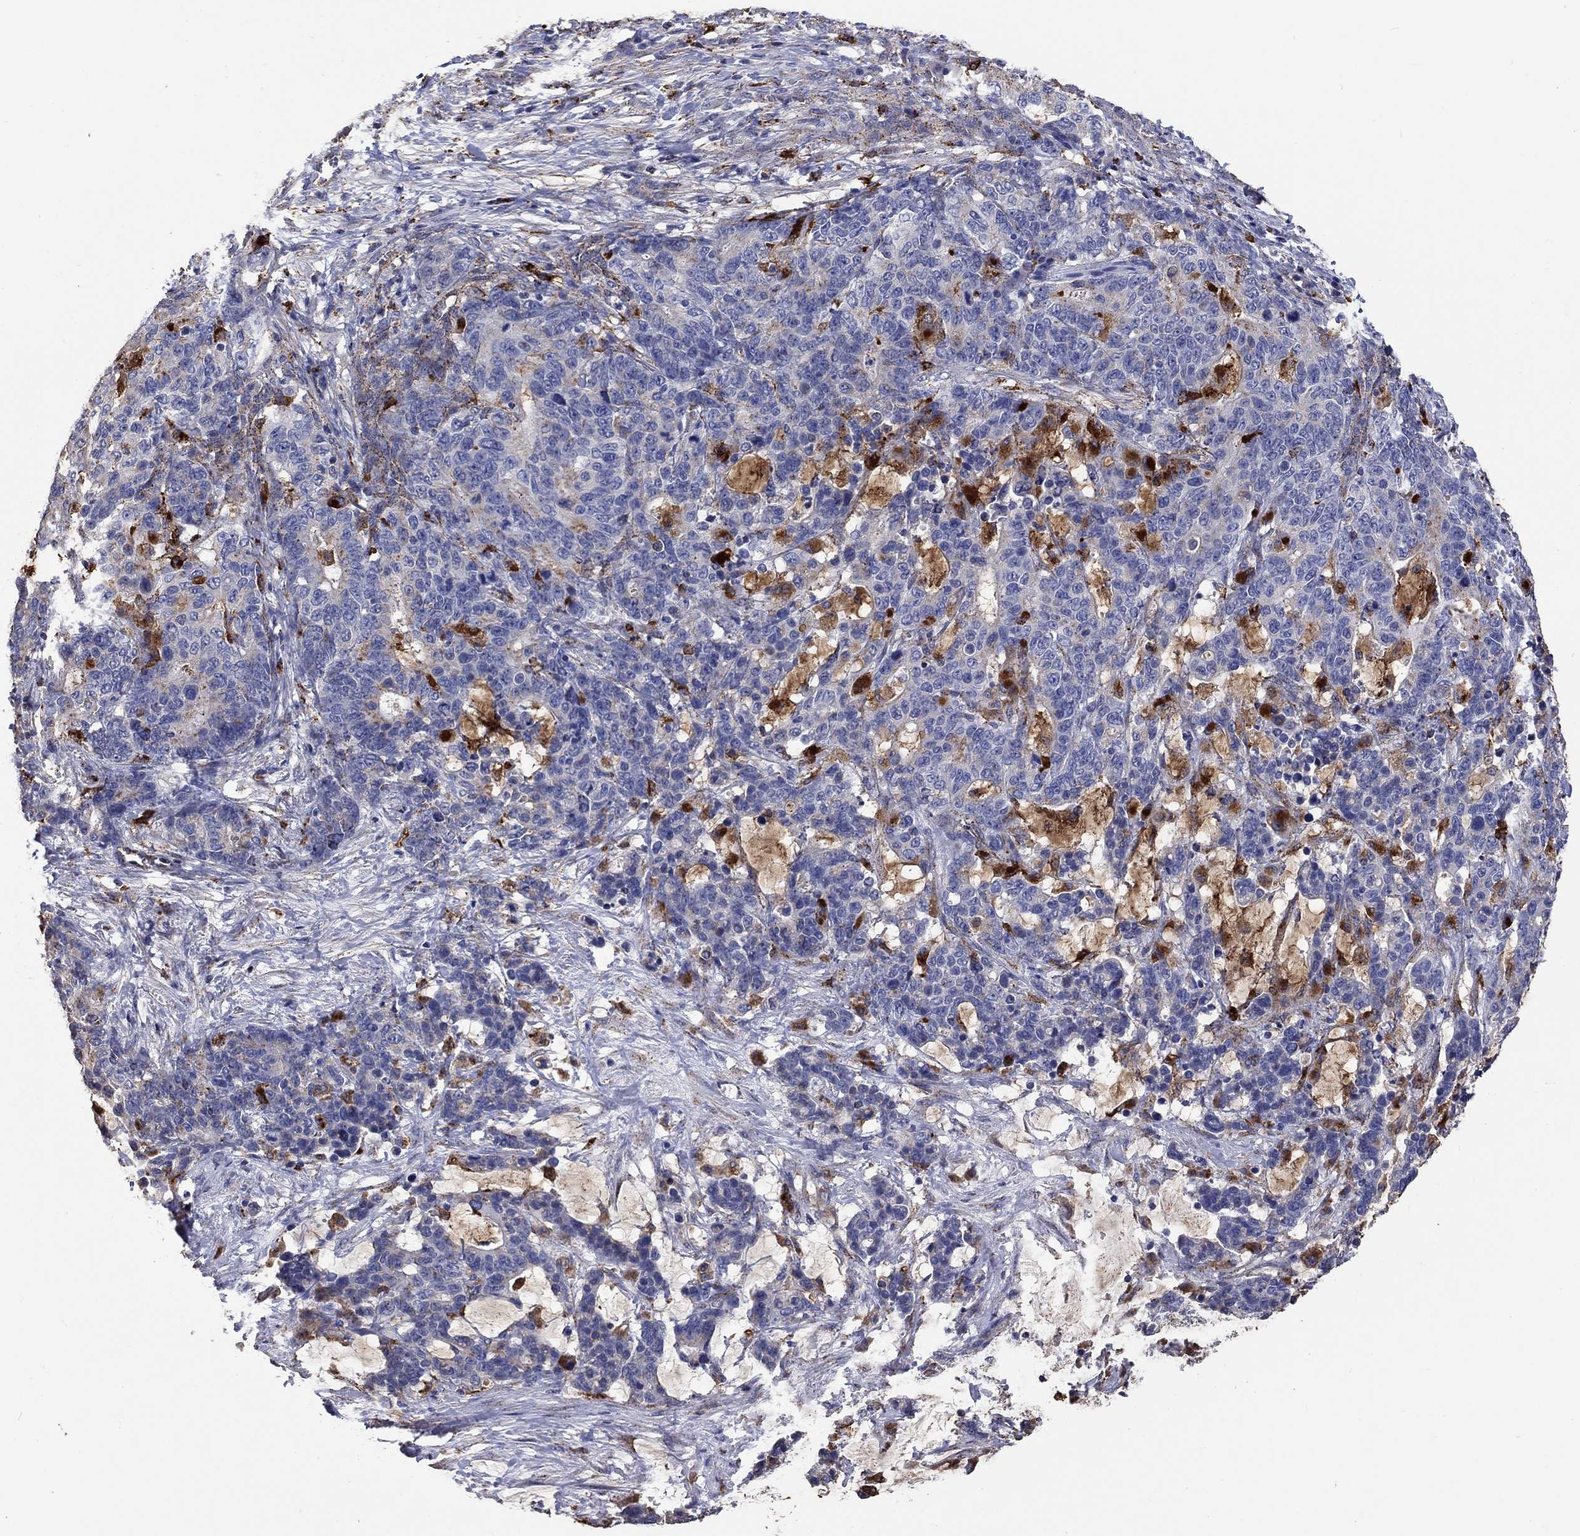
{"staining": {"intensity": "negative", "quantity": "none", "location": "none"}, "tissue": "stomach cancer", "cell_type": "Tumor cells", "image_type": "cancer", "snomed": [{"axis": "morphology", "description": "Normal tissue, NOS"}, {"axis": "morphology", "description": "Adenocarcinoma, NOS"}, {"axis": "topography", "description": "Stomach"}], "caption": "An immunohistochemistry (IHC) micrograph of adenocarcinoma (stomach) is shown. There is no staining in tumor cells of adenocarcinoma (stomach).", "gene": "CTSB", "patient": {"sex": "female", "age": 64}}